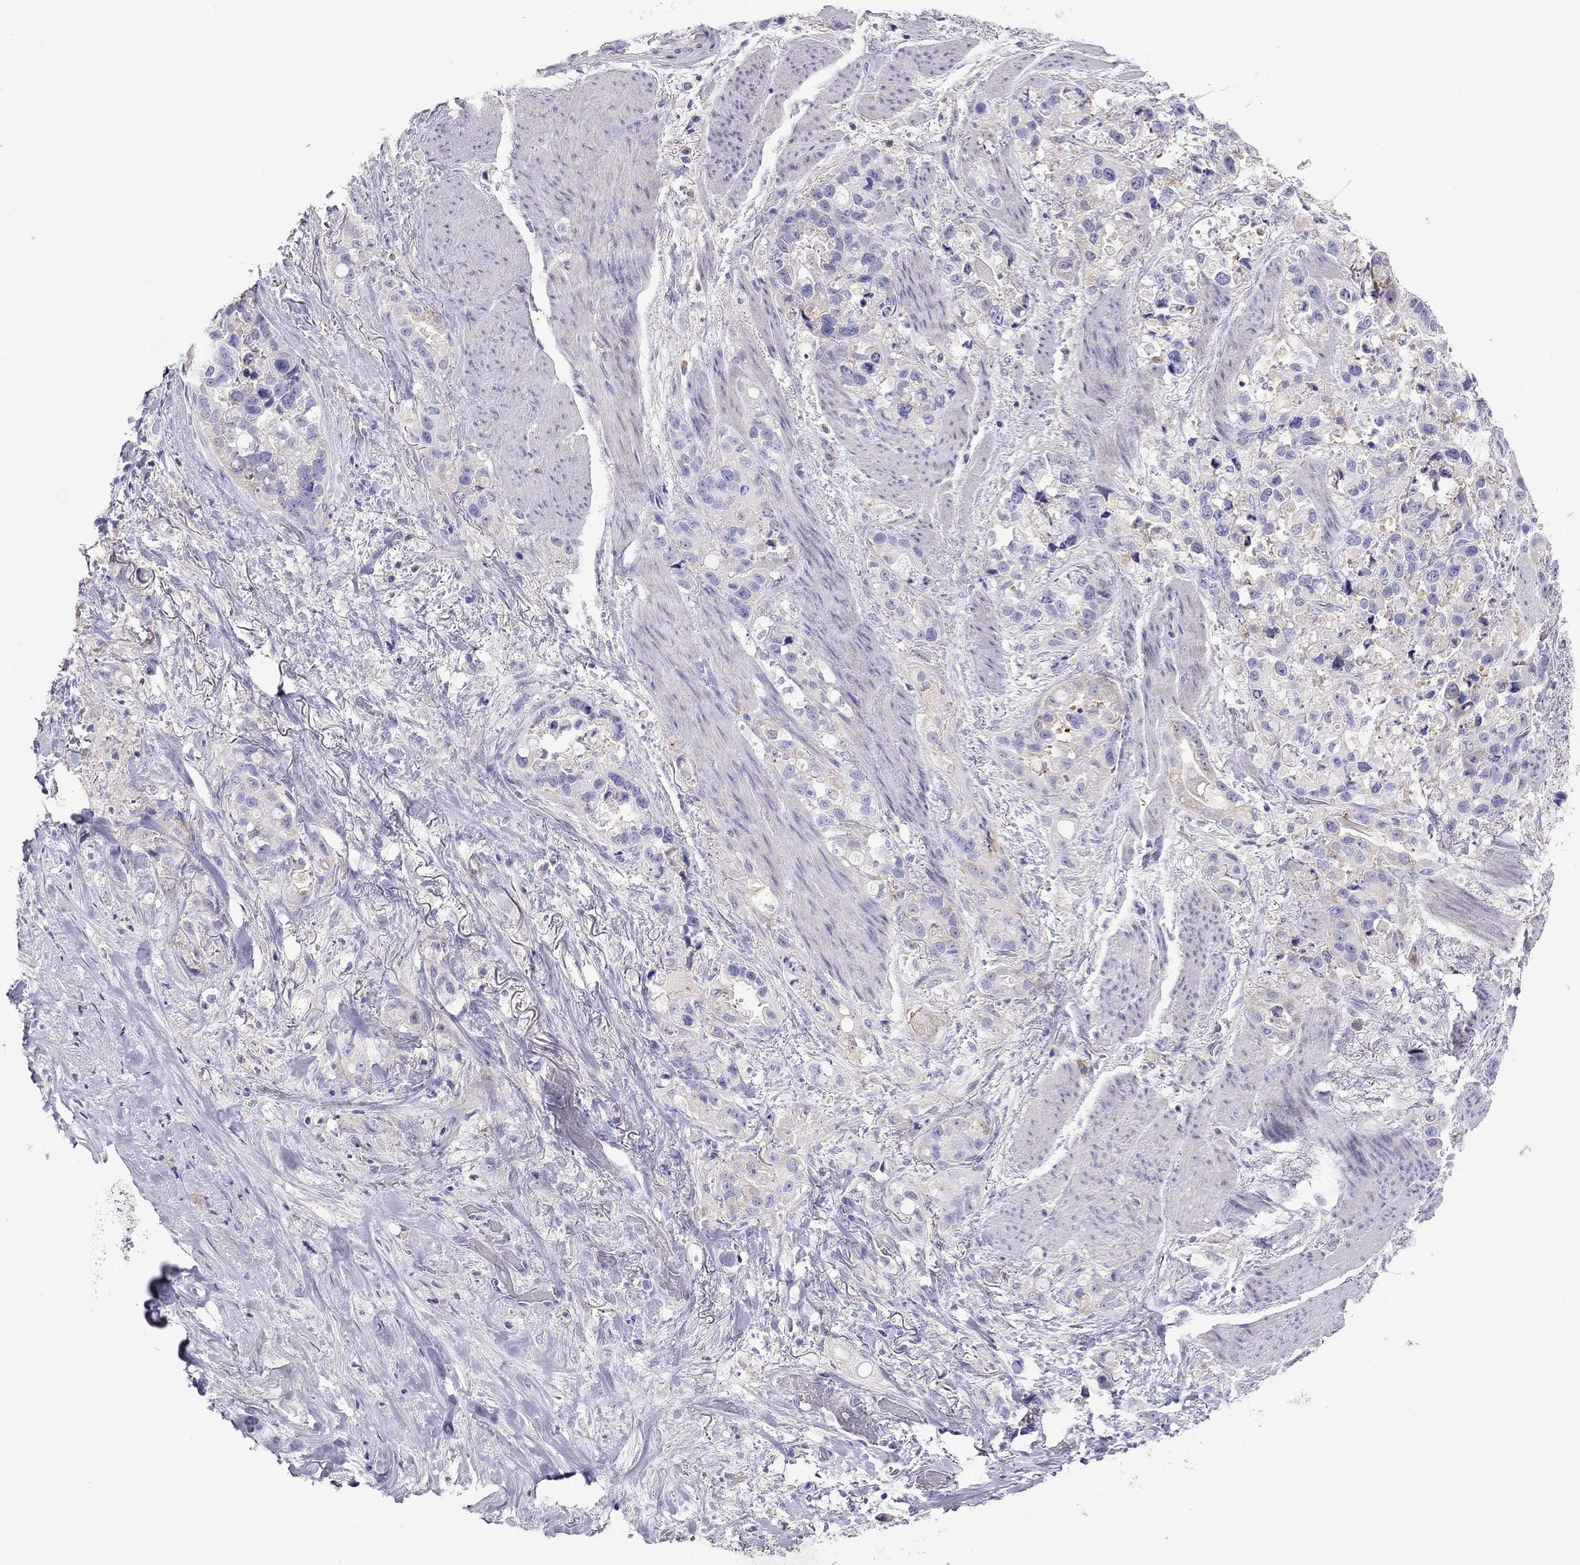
{"staining": {"intensity": "weak", "quantity": "25%-75%", "location": "cytoplasmic/membranous"}, "tissue": "stomach cancer", "cell_type": "Tumor cells", "image_type": "cancer", "snomed": [{"axis": "morphology", "description": "Adenocarcinoma, NOS"}, {"axis": "topography", "description": "Stomach"}], "caption": "Weak cytoplasmic/membranous protein staining is present in about 25%-75% of tumor cells in stomach cancer (adenocarcinoma).", "gene": "ALOX15B", "patient": {"sex": "male", "age": 59}}